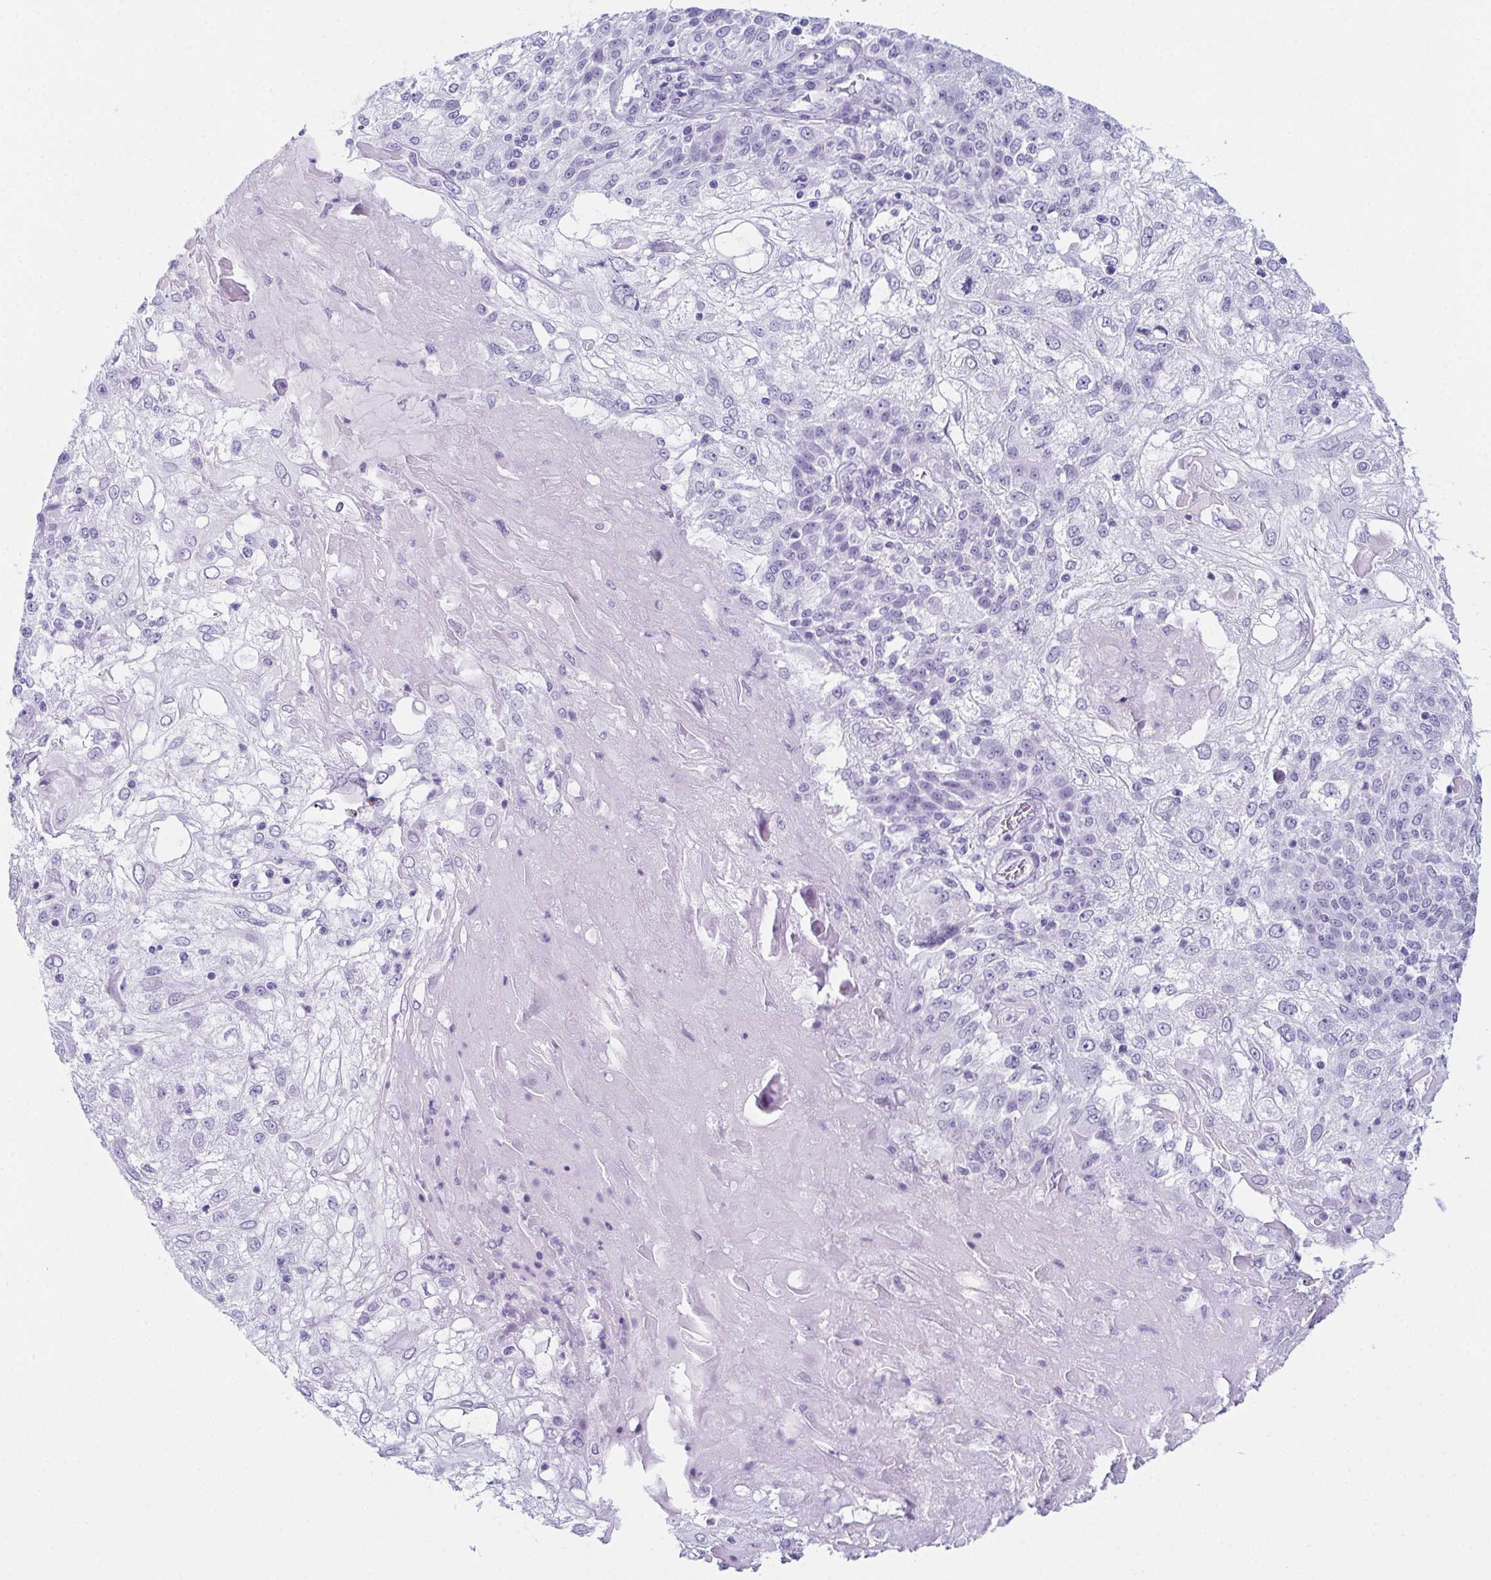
{"staining": {"intensity": "negative", "quantity": "none", "location": "none"}, "tissue": "skin cancer", "cell_type": "Tumor cells", "image_type": "cancer", "snomed": [{"axis": "morphology", "description": "Normal tissue, NOS"}, {"axis": "morphology", "description": "Squamous cell carcinoma, NOS"}, {"axis": "topography", "description": "Skin"}], "caption": "Protein analysis of squamous cell carcinoma (skin) demonstrates no significant expression in tumor cells.", "gene": "ENKUR", "patient": {"sex": "female", "age": 83}}